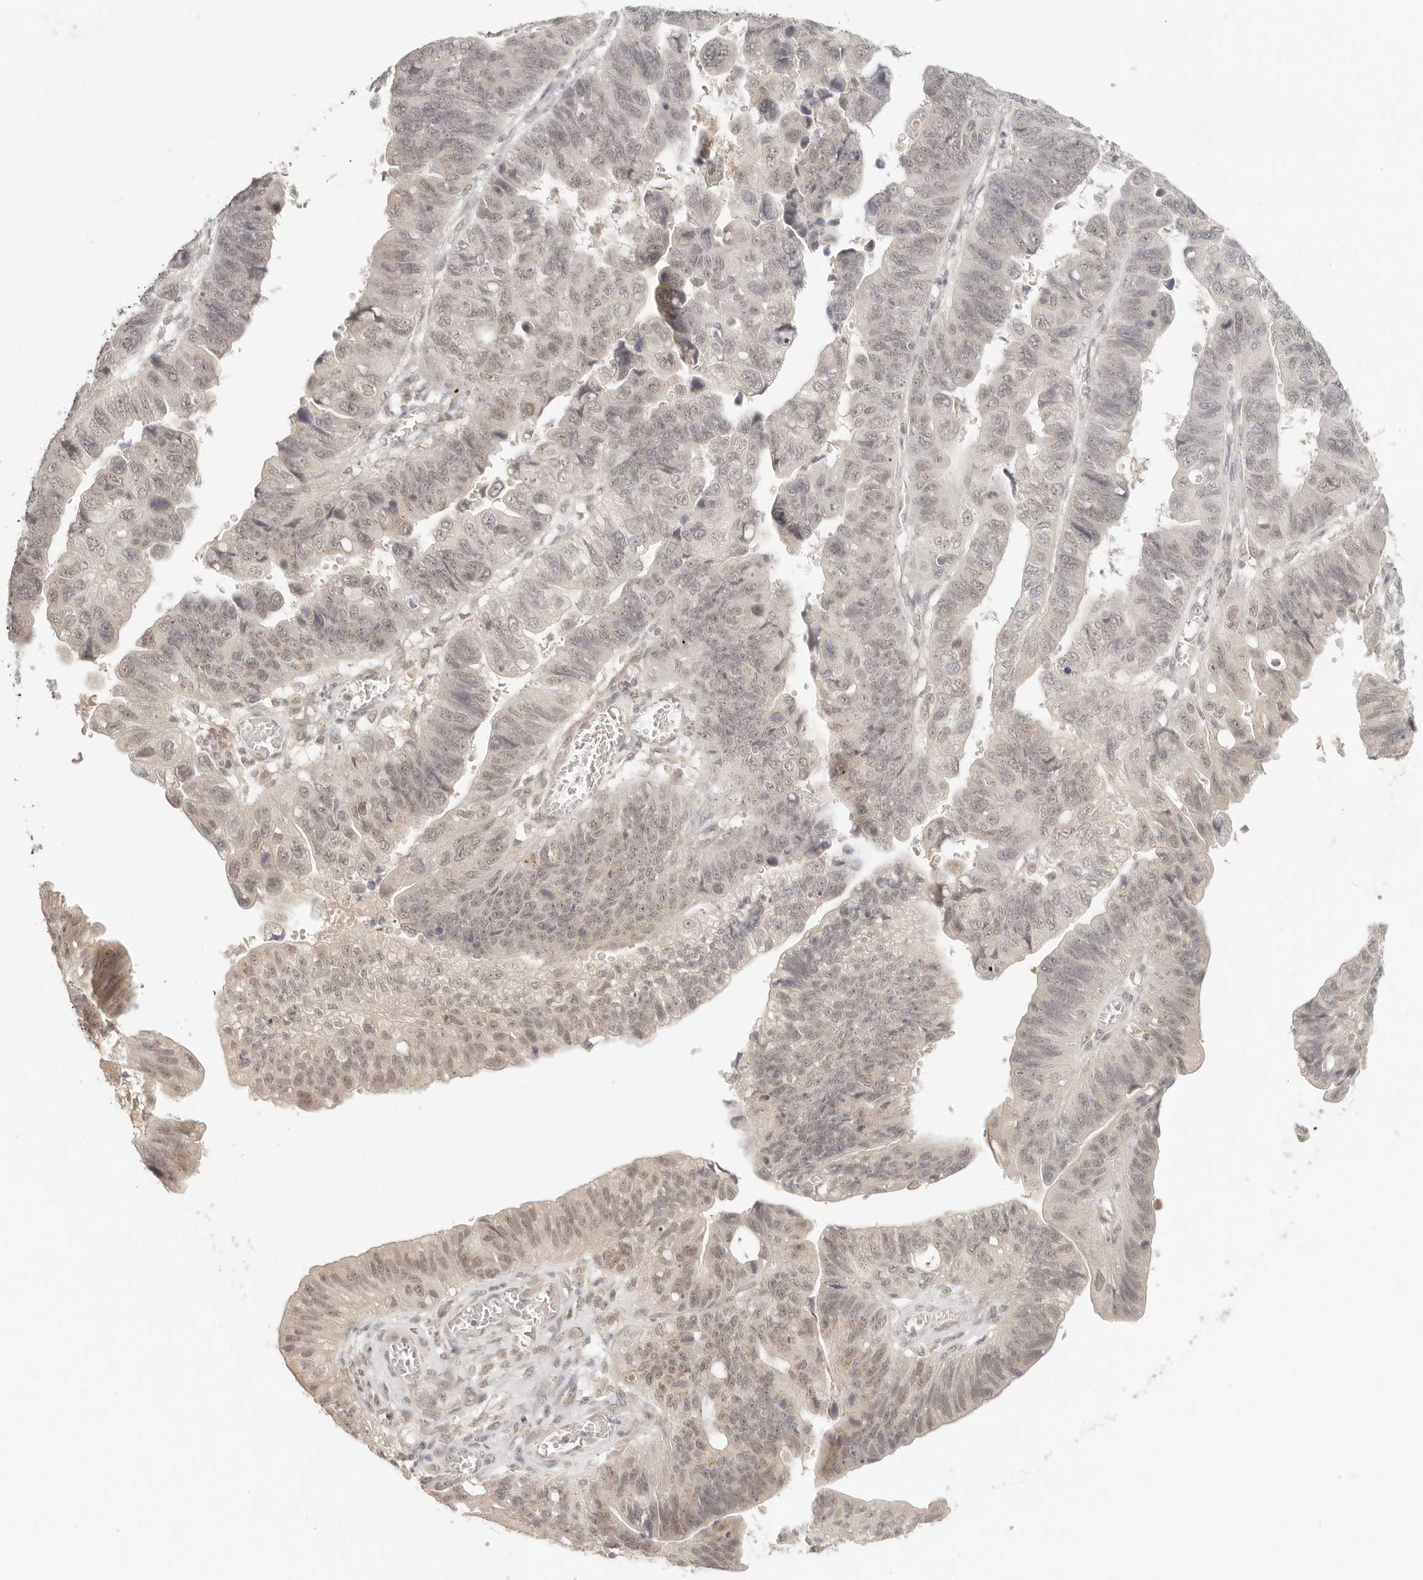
{"staining": {"intensity": "weak", "quantity": "25%-75%", "location": "nuclear"}, "tissue": "stomach cancer", "cell_type": "Tumor cells", "image_type": "cancer", "snomed": [{"axis": "morphology", "description": "Adenocarcinoma, NOS"}, {"axis": "topography", "description": "Stomach"}], "caption": "Protein expression by immunohistochemistry demonstrates weak nuclear staining in about 25%-75% of tumor cells in stomach cancer (adenocarcinoma).", "gene": "INTS11", "patient": {"sex": "male", "age": 59}}